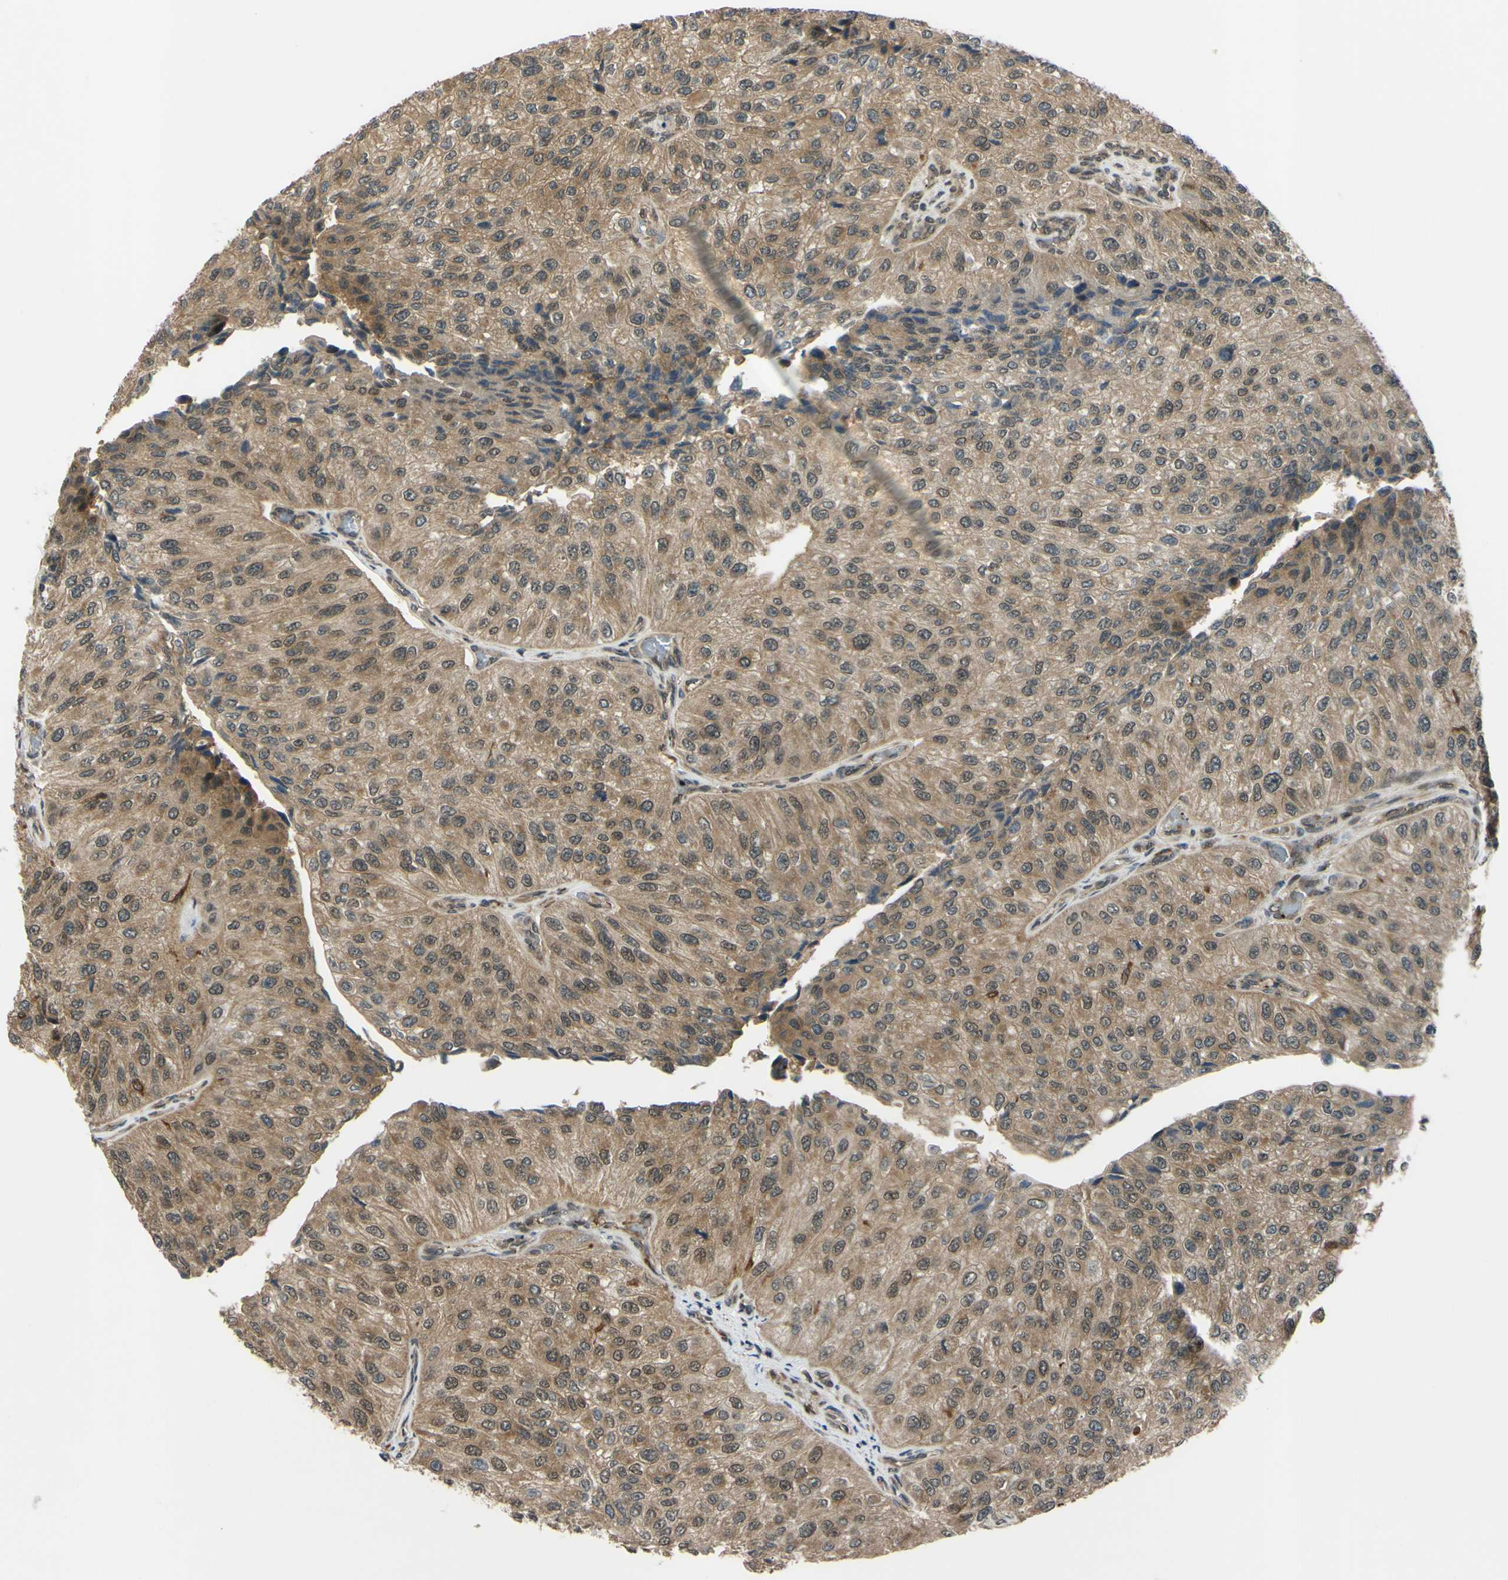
{"staining": {"intensity": "moderate", "quantity": ">75%", "location": "cytoplasmic/membranous"}, "tissue": "urothelial cancer", "cell_type": "Tumor cells", "image_type": "cancer", "snomed": [{"axis": "morphology", "description": "Urothelial carcinoma, High grade"}, {"axis": "topography", "description": "Kidney"}, {"axis": "topography", "description": "Urinary bladder"}], "caption": "High-grade urothelial carcinoma tissue demonstrates moderate cytoplasmic/membranous staining in about >75% of tumor cells", "gene": "ABCC8", "patient": {"sex": "male", "age": 77}}